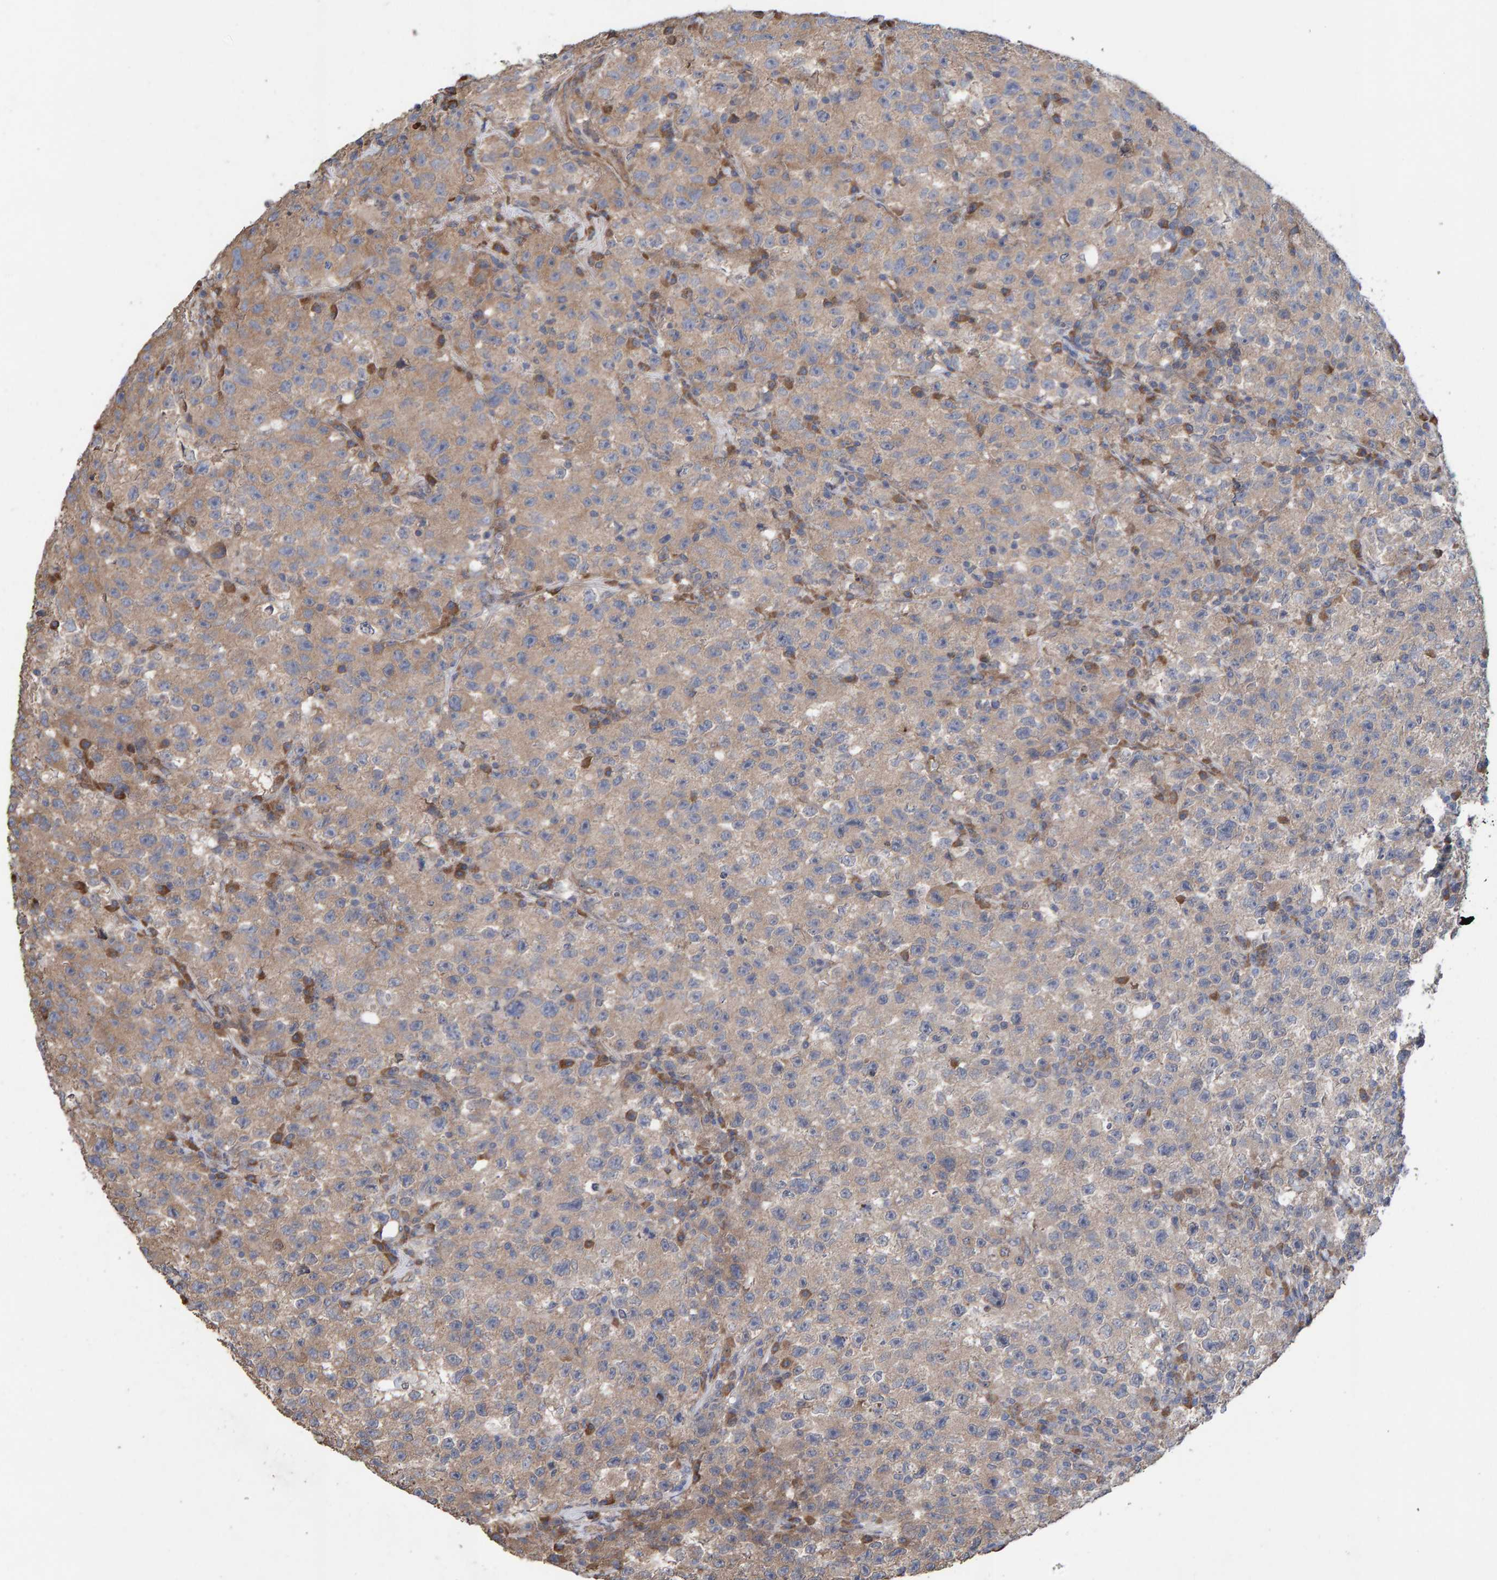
{"staining": {"intensity": "weak", "quantity": ">75%", "location": "cytoplasmic/membranous"}, "tissue": "testis cancer", "cell_type": "Tumor cells", "image_type": "cancer", "snomed": [{"axis": "morphology", "description": "Seminoma, NOS"}, {"axis": "topography", "description": "Testis"}], "caption": "High-power microscopy captured an immunohistochemistry (IHC) micrograph of testis cancer, revealing weak cytoplasmic/membranous positivity in approximately >75% of tumor cells. Using DAB (brown) and hematoxylin (blue) stains, captured at high magnification using brightfield microscopy.", "gene": "LRSAM1", "patient": {"sex": "male", "age": 22}}